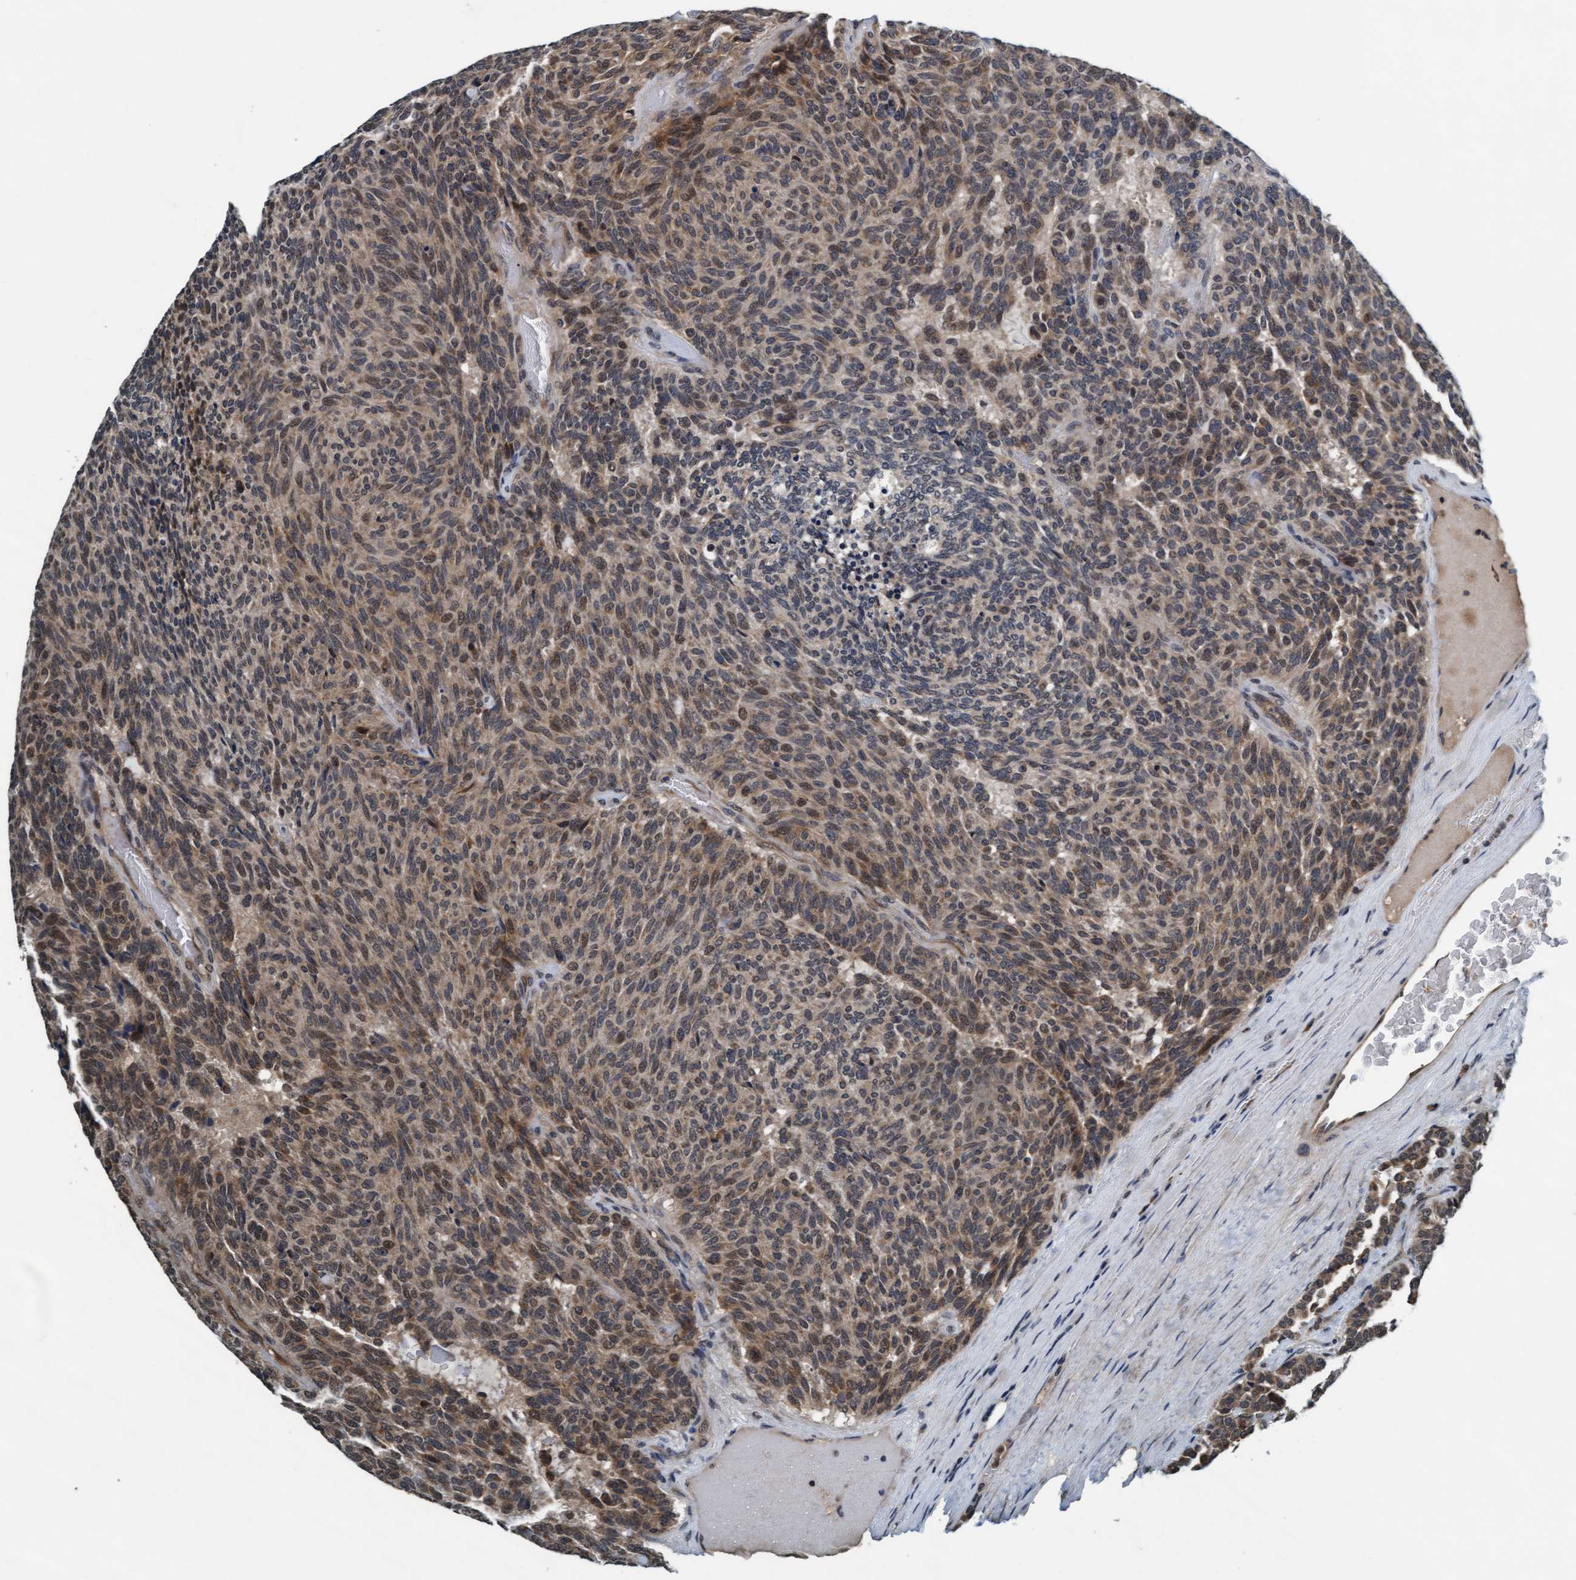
{"staining": {"intensity": "moderate", "quantity": "25%-75%", "location": "cytoplasmic/membranous,nuclear"}, "tissue": "carcinoid", "cell_type": "Tumor cells", "image_type": "cancer", "snomed": [{"axis": "morphology", "description": "Carcinoid, malignant, NOS"}, {"axis": "topography", "description": "Pancreas"}], "caption": "This photomicrograph exhibits carcinoid stained with immunohistochemistry (IHC) to label a protein in brown. The cytoplasmic/membranous and nuclear of tumor cells show moderate positivity for the protein. Nuclei are counter-stained blue.", "gene": "WASF1", "patient": {"sex": "female", "age": 54}}